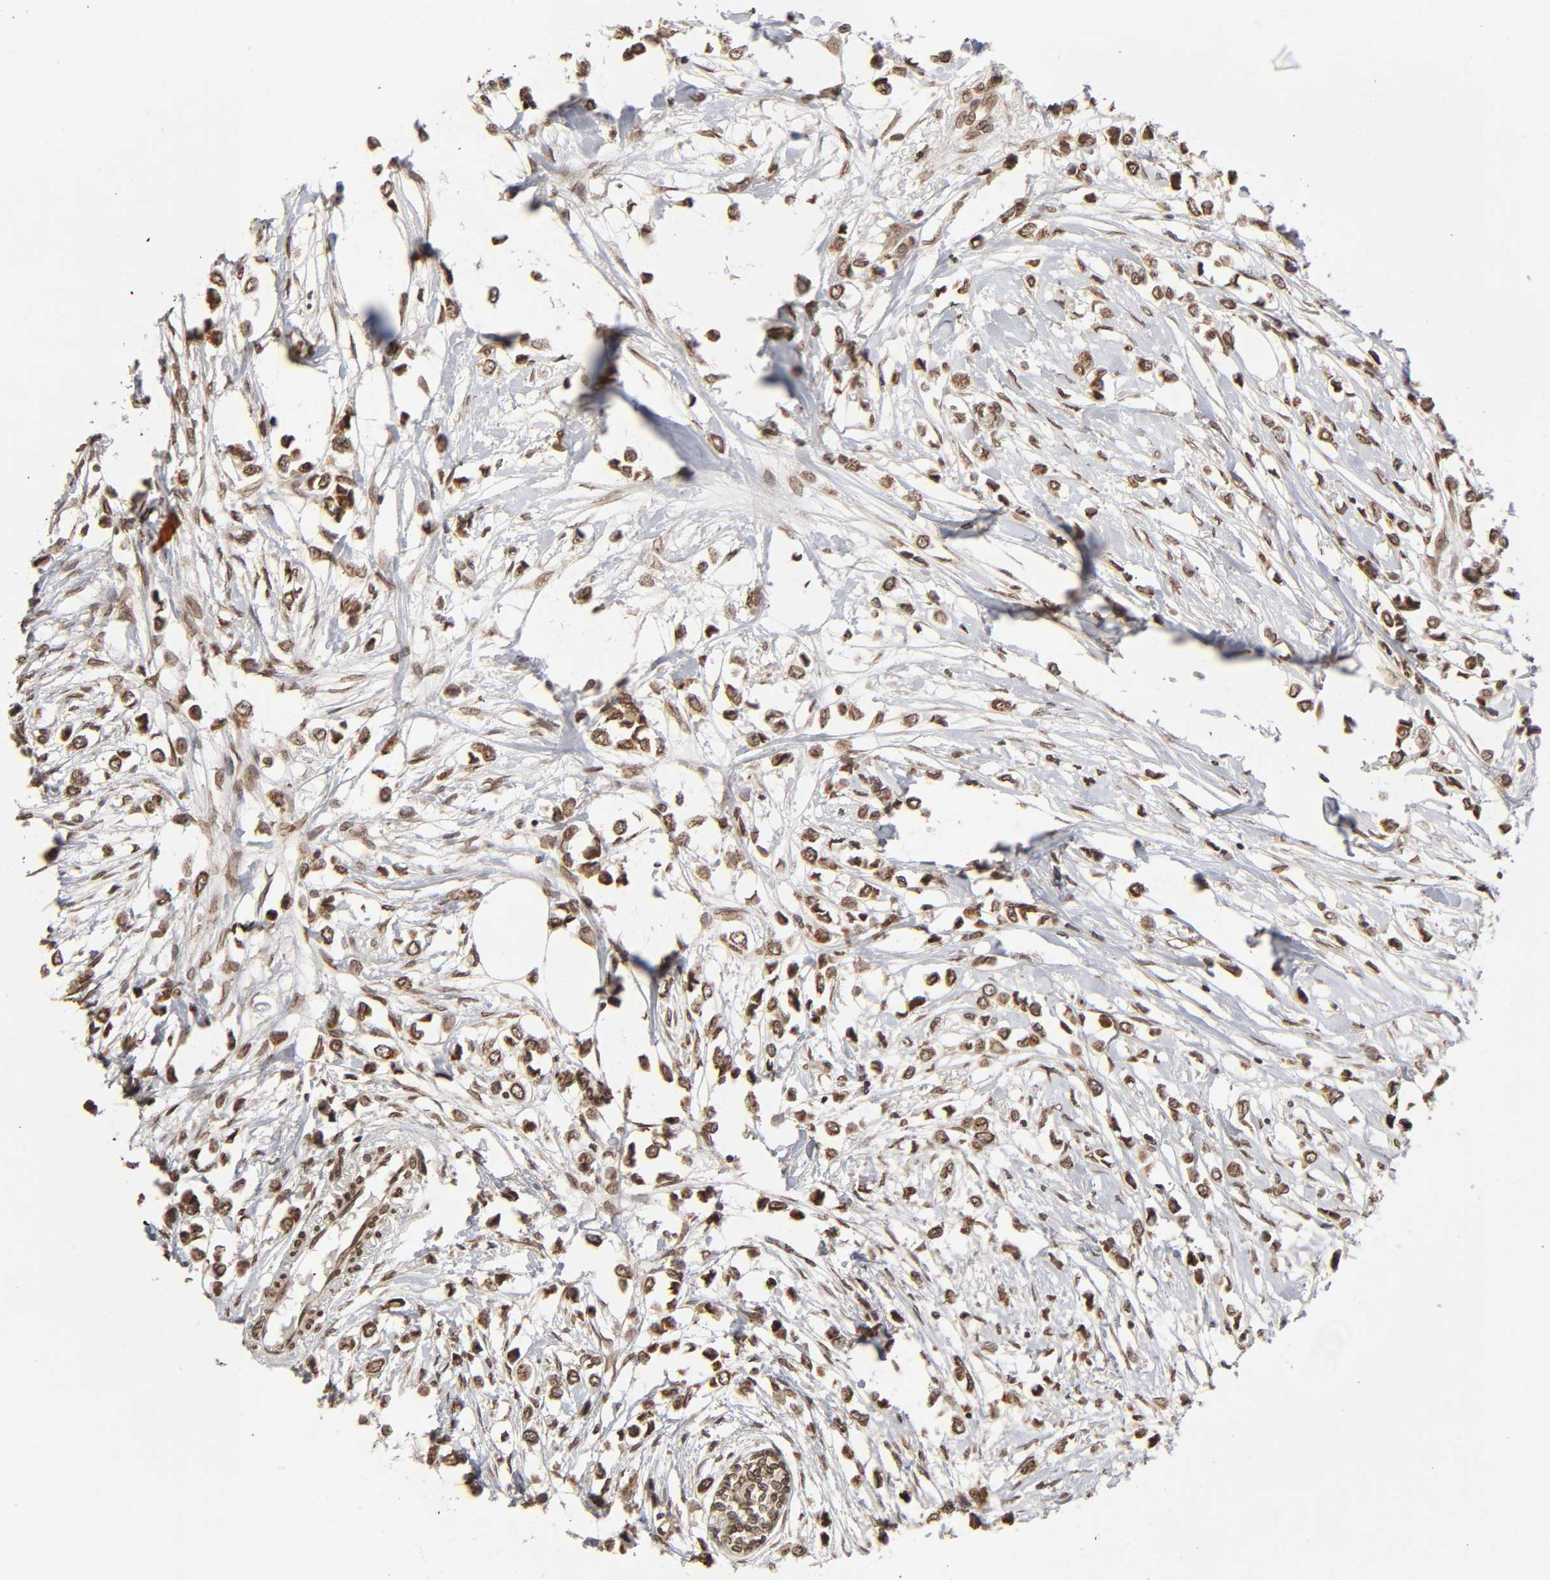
{"staining": {"intensity": "moderate", "quantity": ">75%", "location": "nuclear"}, "tissue": "breast cancer", "cell_type": "Tumor cells", "image_type": "cancer", "snomed": [{"axis": "morphology", "description": "Lobular carcinoma"}, {"axis": "topography", "description": "Breast"}], "caption": "High-power microscopy captured an immunohistochemistry image of breast cancer, revealing moderate nuclear positivity in approximately >75% of tumor cells. The protein of interest is stained brown, and the nuclei are stained in blue (DAB IHC with brightfield microscopy, high magnification).", "gene": "MLLT6", "patient": {"sex": "female", "age": 51}}